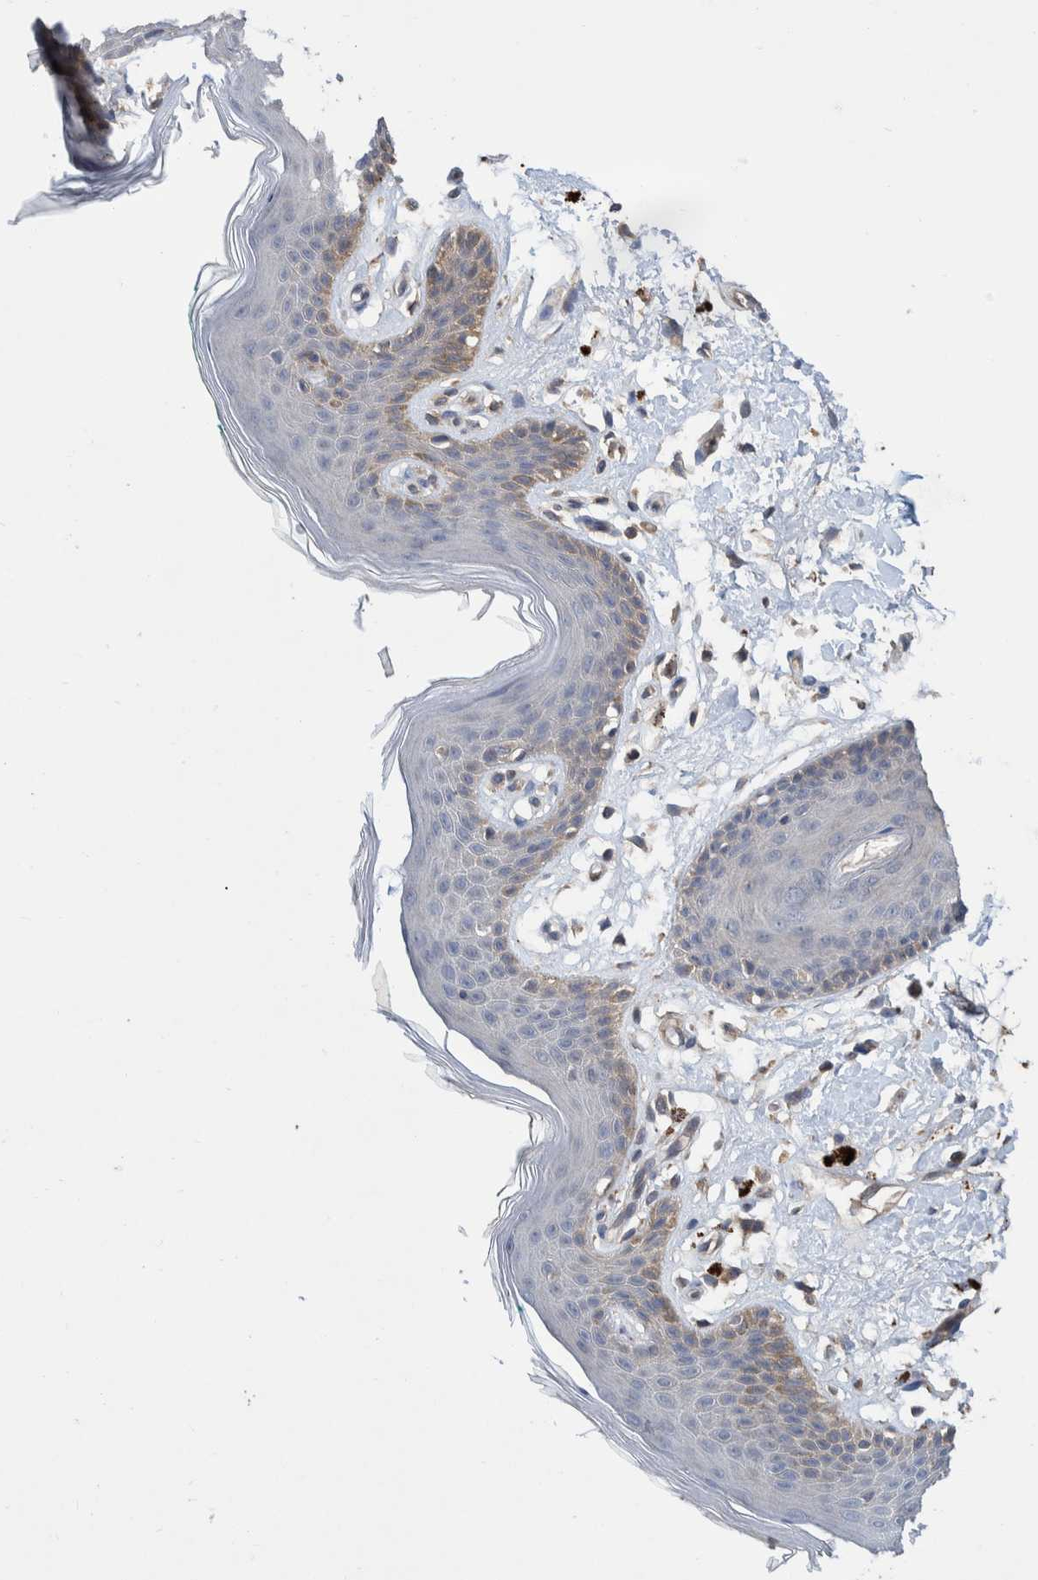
{"staining": {"intensity": "weak", "quantity": "<25%", "location": "cytoplasmic/membranous"}, "tissue": "skin", "cell_type": "Epidermal cells", "image_type": "normal", "snomed": [{"axis": "morphology", "description": "Normal tissue, NOS"}, {"axis": "topography", "description": "Vulva"}], "caption": "There is no significant positivity in epidermal cells of skin. (DAB (3,3'-diaminobenzidine) IHC with hematoxylin counter stain).", "gene": "PLPBP", "patient": {"sex": "female", "age": 66}}